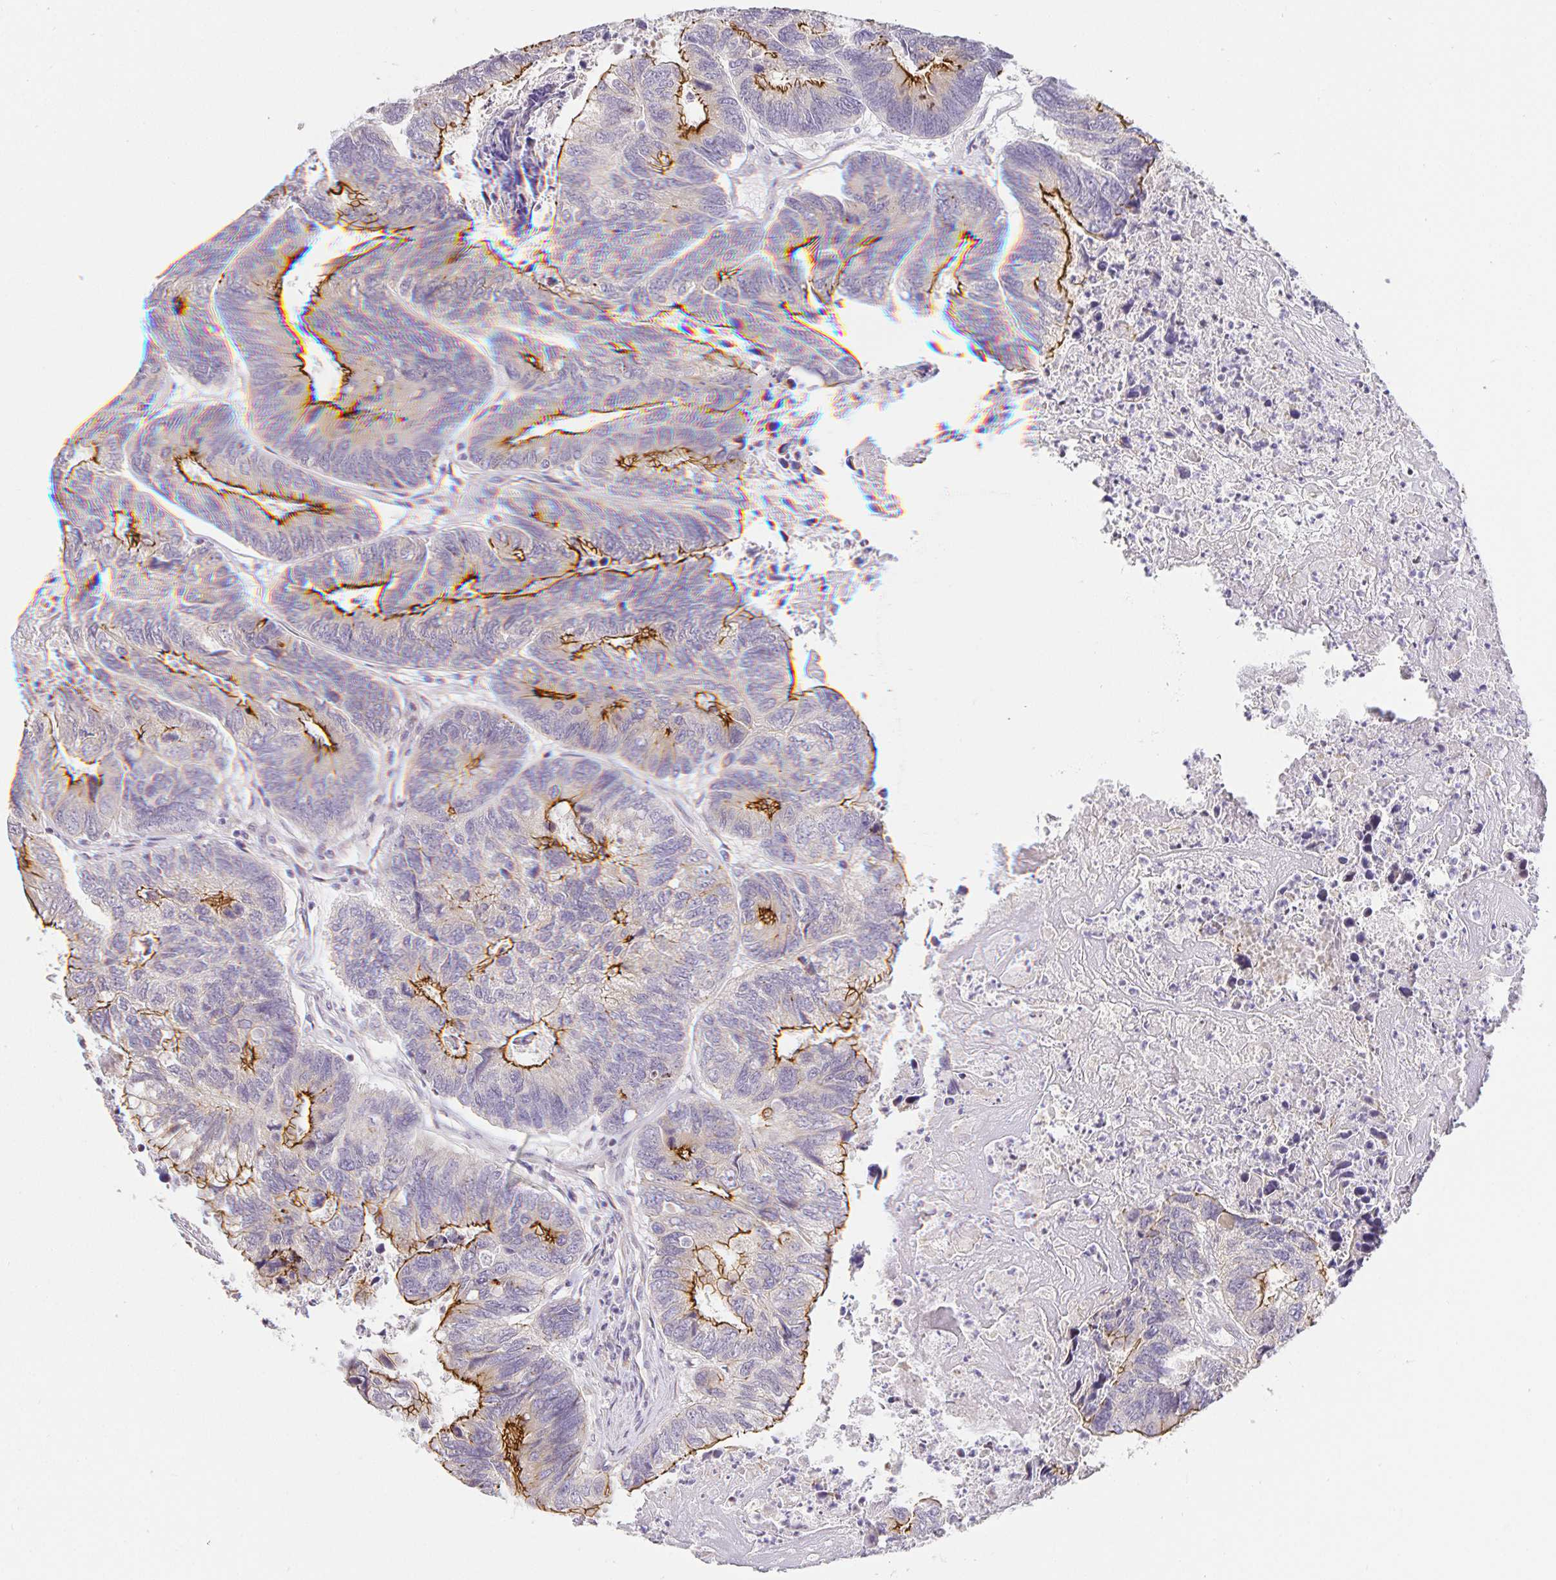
{"staining": {"intensity": "strong", "quantity": "25%-75%", "location": "cytoplasmic/membranous"}, "tissue": "colorectal cancer", "cell_type": "Tumor cells", "image_type": "cancer", "snomed": [{"axis": "morphology", "description": "Adenocarcinoma, NOS"}, {"axis": "topography", "description": "Colon"}], "caption": "Colorectal cancer (adenocarcinoma) stained for a protein reveals strong cytoplasmic/membranous positivity in tumor cells.", "gene": "TJP3", "patient": {"sex": "female", "age": 67}}